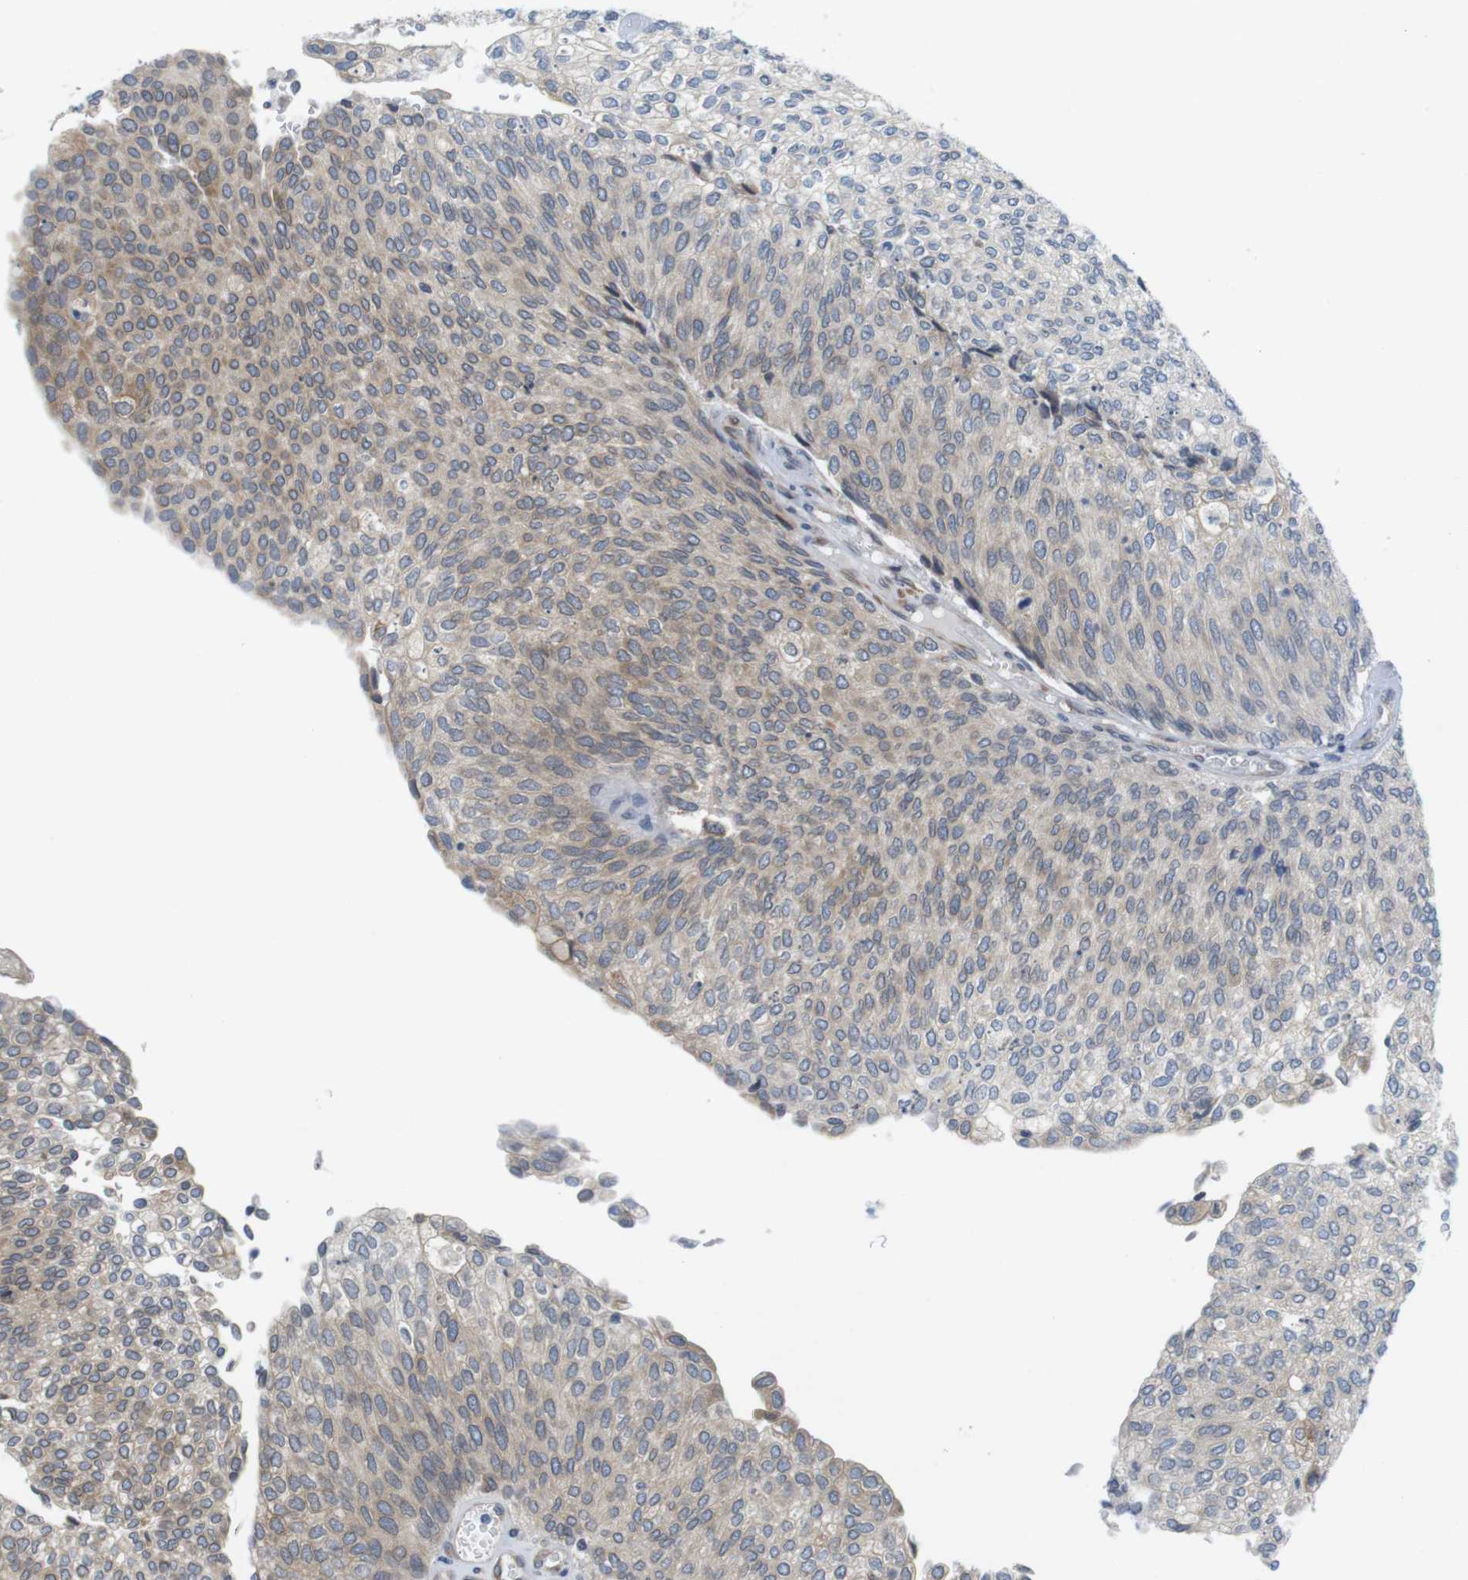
{"staining": {"intensity": "weak", "quantity": "25%-75%", "location": "cytoplasmic/membranous"}, "tissue": "urothelial cancer", "cell_type": "Tumor cells", "image_type": "cancer", "snomed": [{"axis": "morphology", "description": "Urothelial carcinoma, Low grade"}, {"axis": "topography", "description": "Urinary bladder"}], "caption": "Immunohistochemistry histopathology image of neoplastic tissue: low-grade urothelial carcinoma stained using immunohistochemistry (IHC) displays low levels of weak protein expression localized specifically in the cytoplasmic/membranous of tumor cells, appearing as a cytoplasmic/membranous brown color.", "gene": "ERGIC3", "patient": {"sex": "female", "age": 79}}